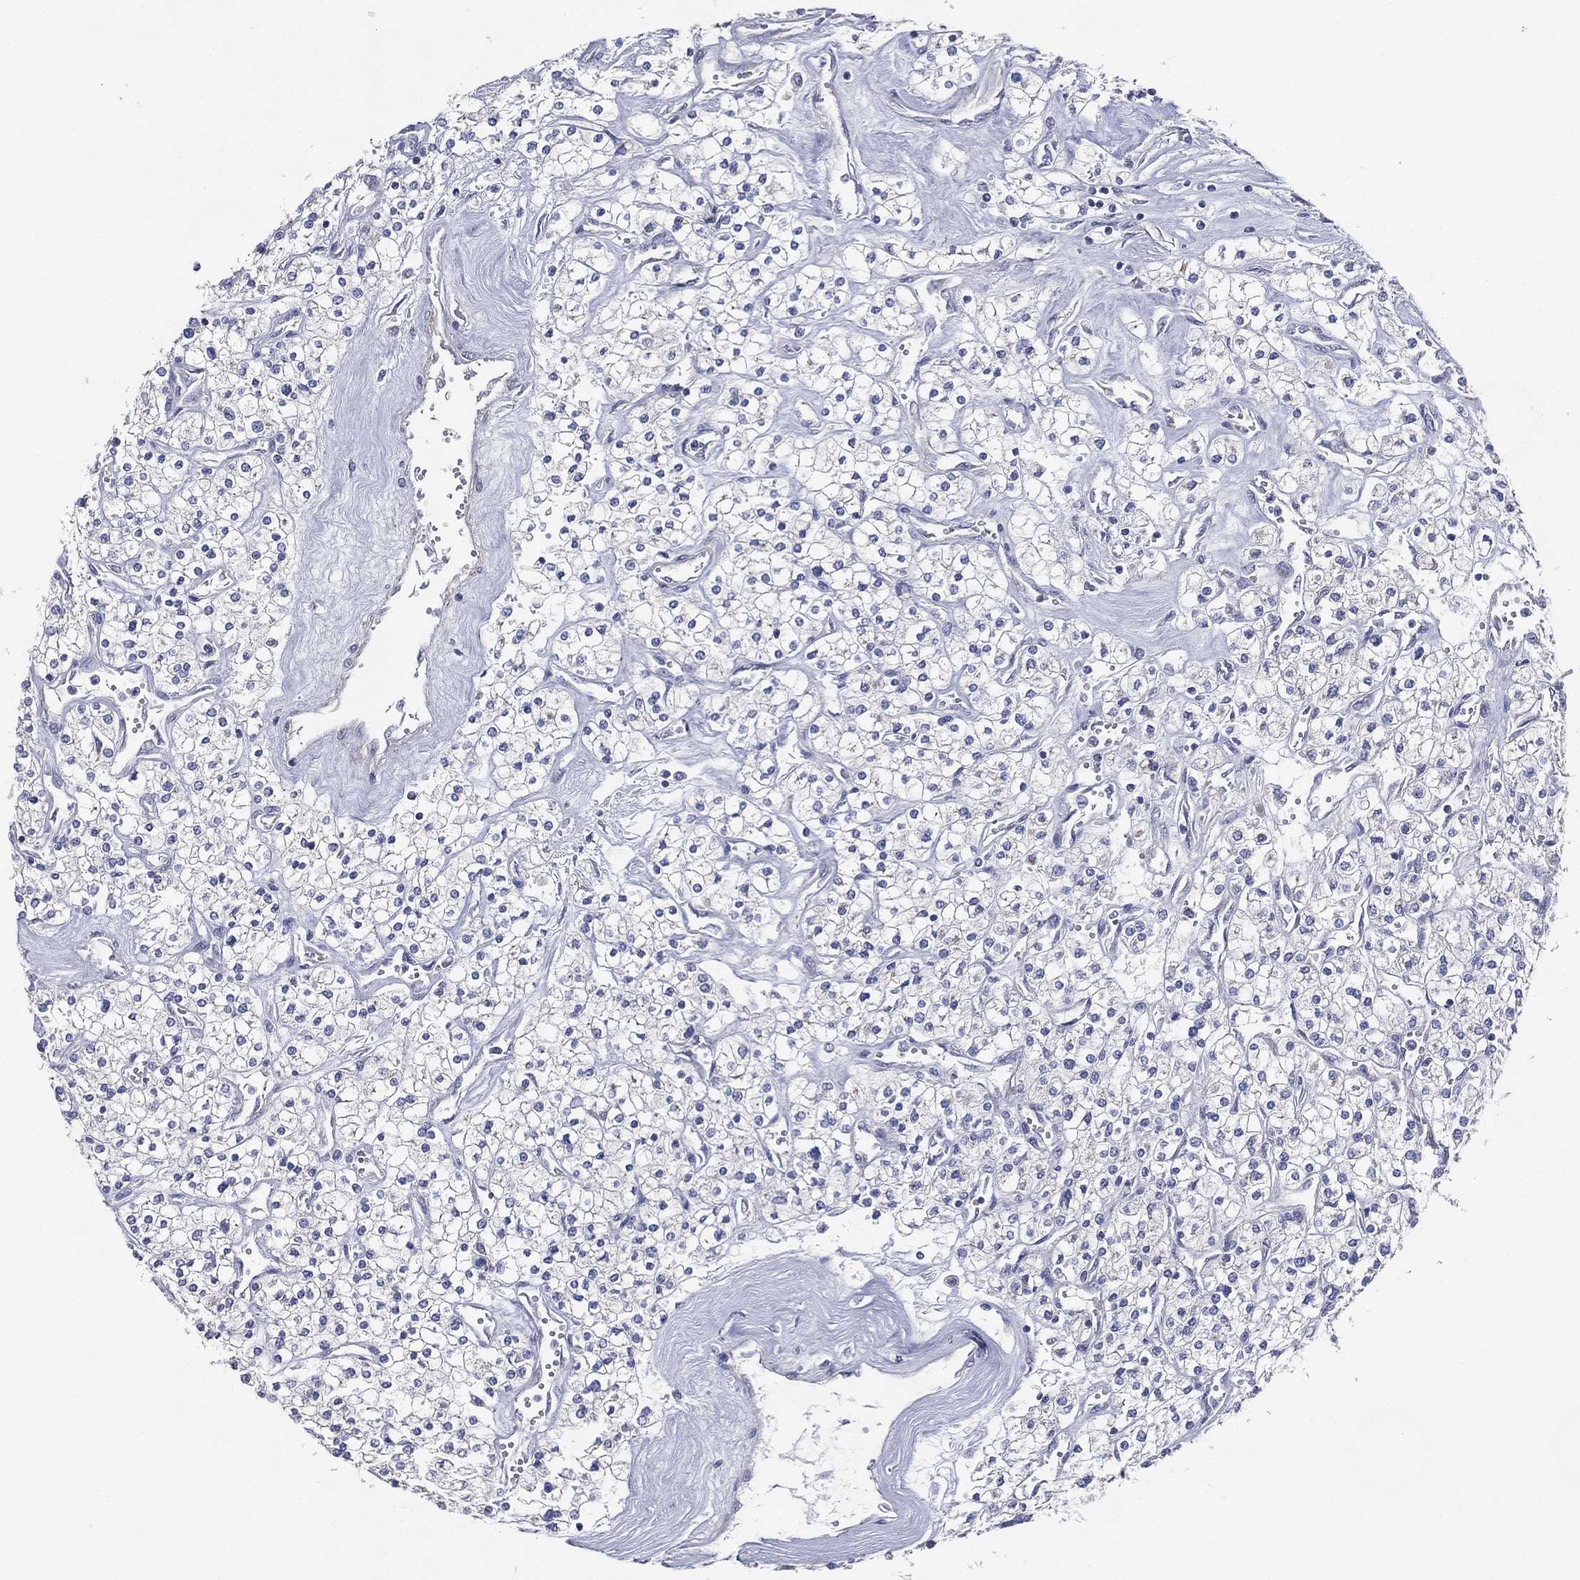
{"staining": {"intensity": "negative", "quantity": "none", "location": "none"}, "tissue": "renal cancer", "cell_type": "Tumor cells", "image_type": "cancer", "snomed": [{"axis": "morphology", "description": "Adenocarcinoma, NOS"}, {"axis": "topography", "description": "Kidney"}], "caption": "IHC photomicrograph of neoplastic tissue: renal cancer (adenocarcinoma) stained with DAB shows no significant protein expression in tumor cells.", "gene": "ATP8A2", "patient": {"sex": "male", "age": 80}}